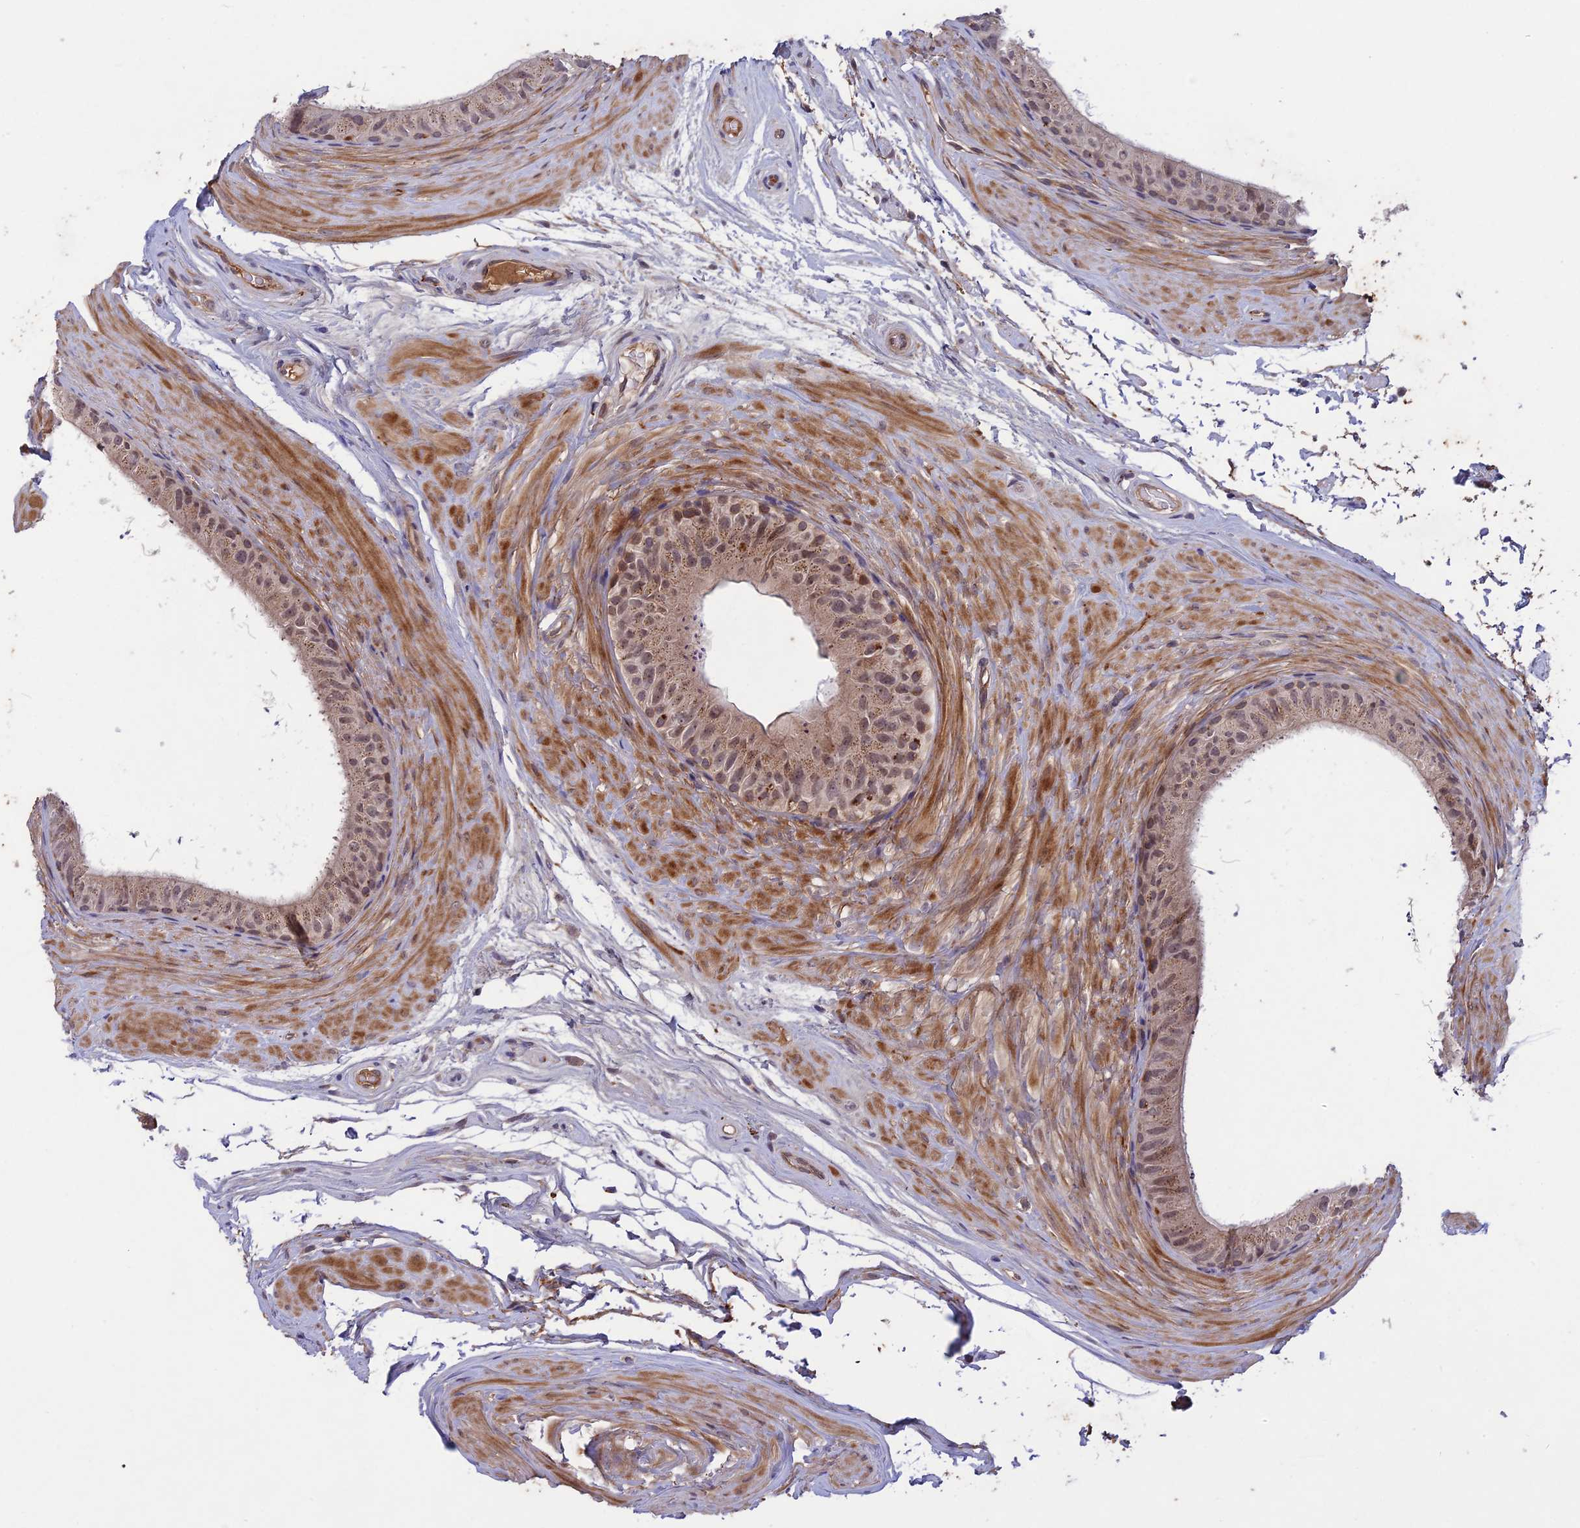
{"staining": {"intensity": "weak", "quantity": "<25%", "location": "cytoplasmic/membranous"}, "tissue": "epididymis", "cell_type": "Glandular cells", "image_type": "normal", "snomed": [{"axis": "morphology", "description": "Normal tissue, NOS"}, {"axis": "topography", "description": "Epididymis"}], "caption": "Glandular cells show no significant protein expression in unremarkable epididymis.", "gene": "ADO", "patient": {"sex": "male", "age": 45}}